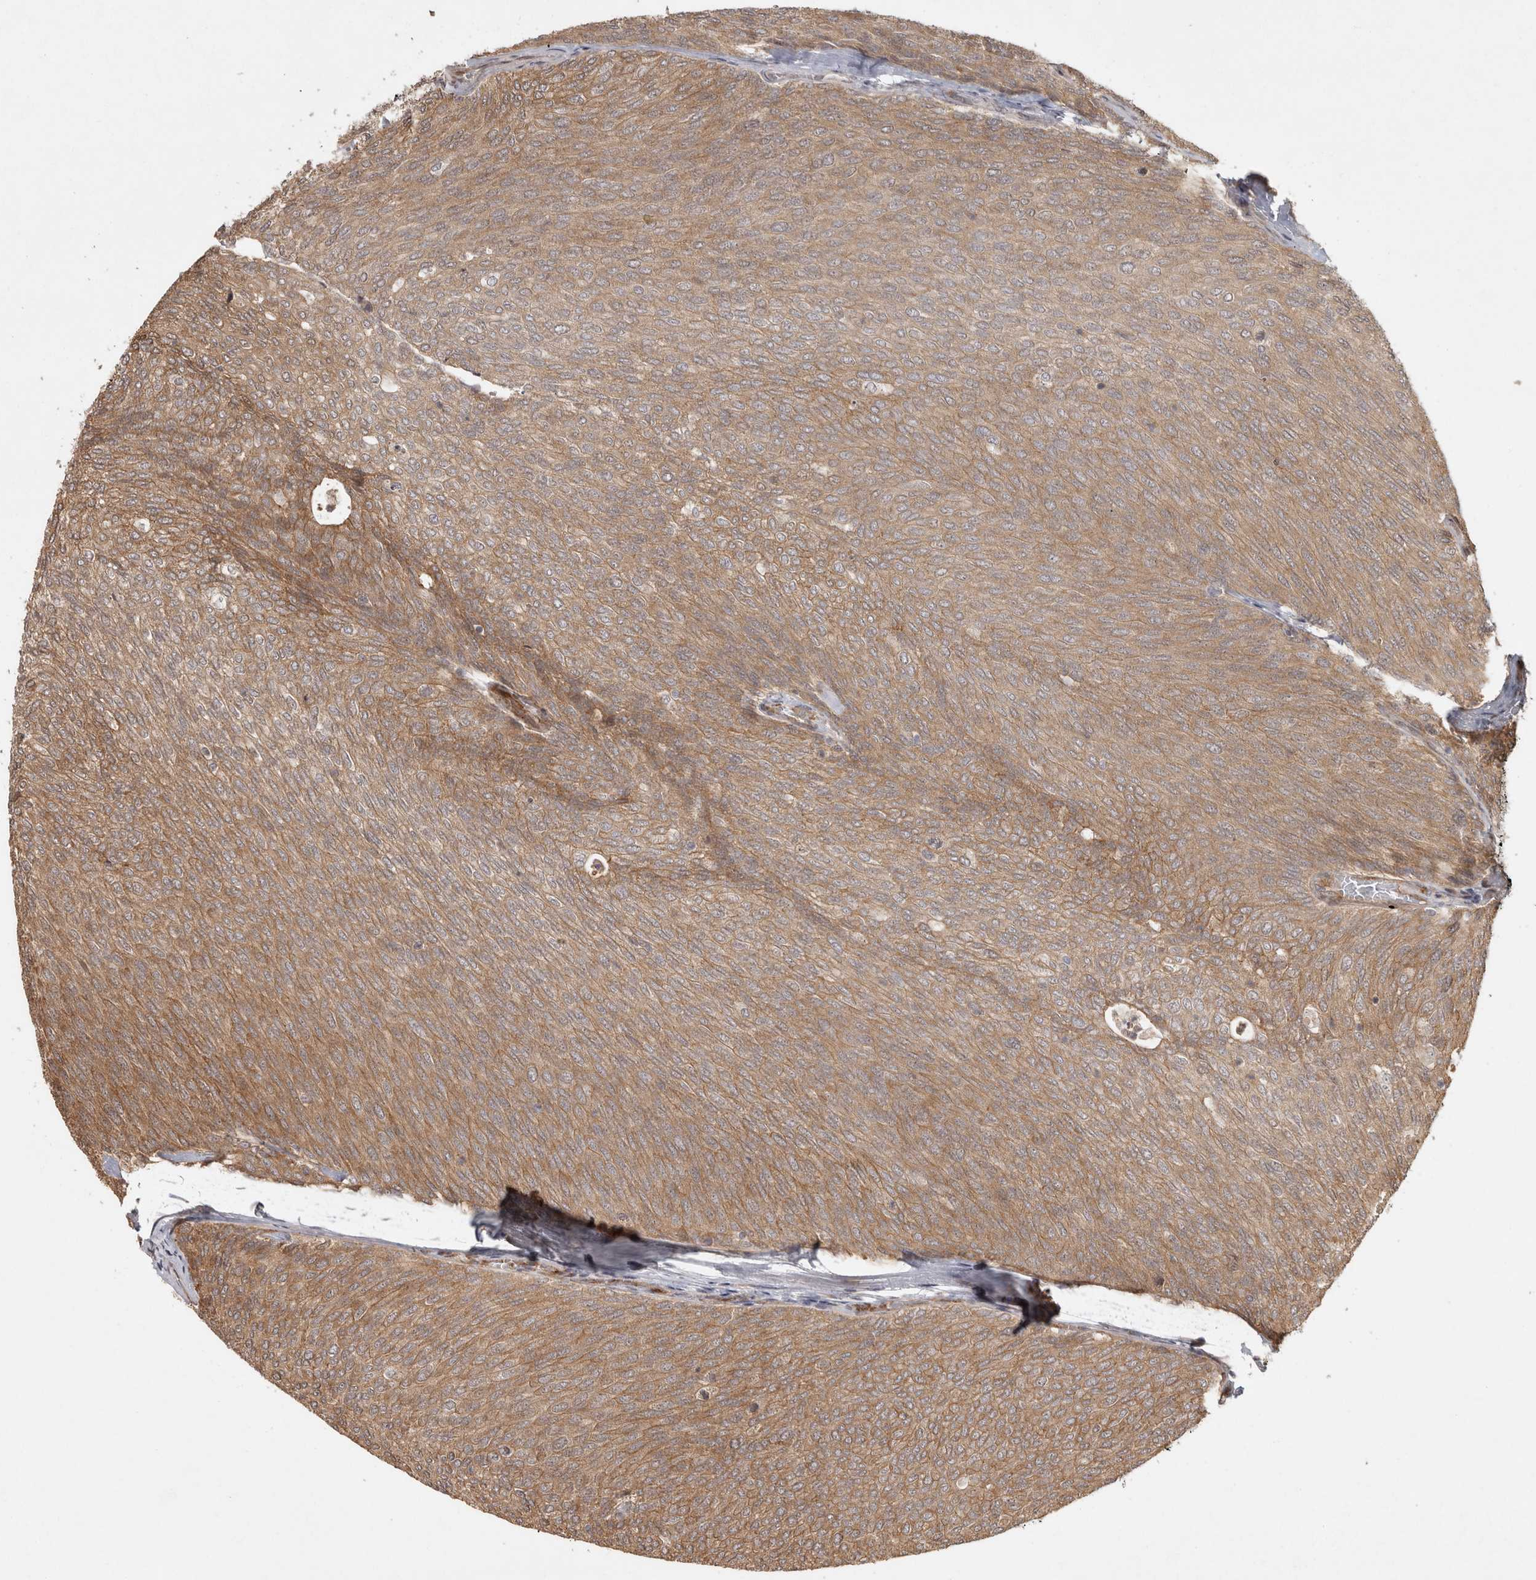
{"staining": {"intensity": "moderate", "quantity": ">75%", "location": "cytoplasmic/membranous"}, "tissue": "urothelial cancer", "cell_type": "Tumor cells", "image_type": "cancer", "snomed": [{"axis": "morphology", "description": "Urothelial carcinoma, Low grade"}, {"axis": "topography", "description": "Urinary bladder"}], "caption": "Urothelial carcinoma (low-grade) stained with a brown dye shows moderate cytoplasmic/membranous positive staining in about >75% of tumor cells.", "gene": "CAMSAP2", "patient": {"sex": "female", "age": 79}}